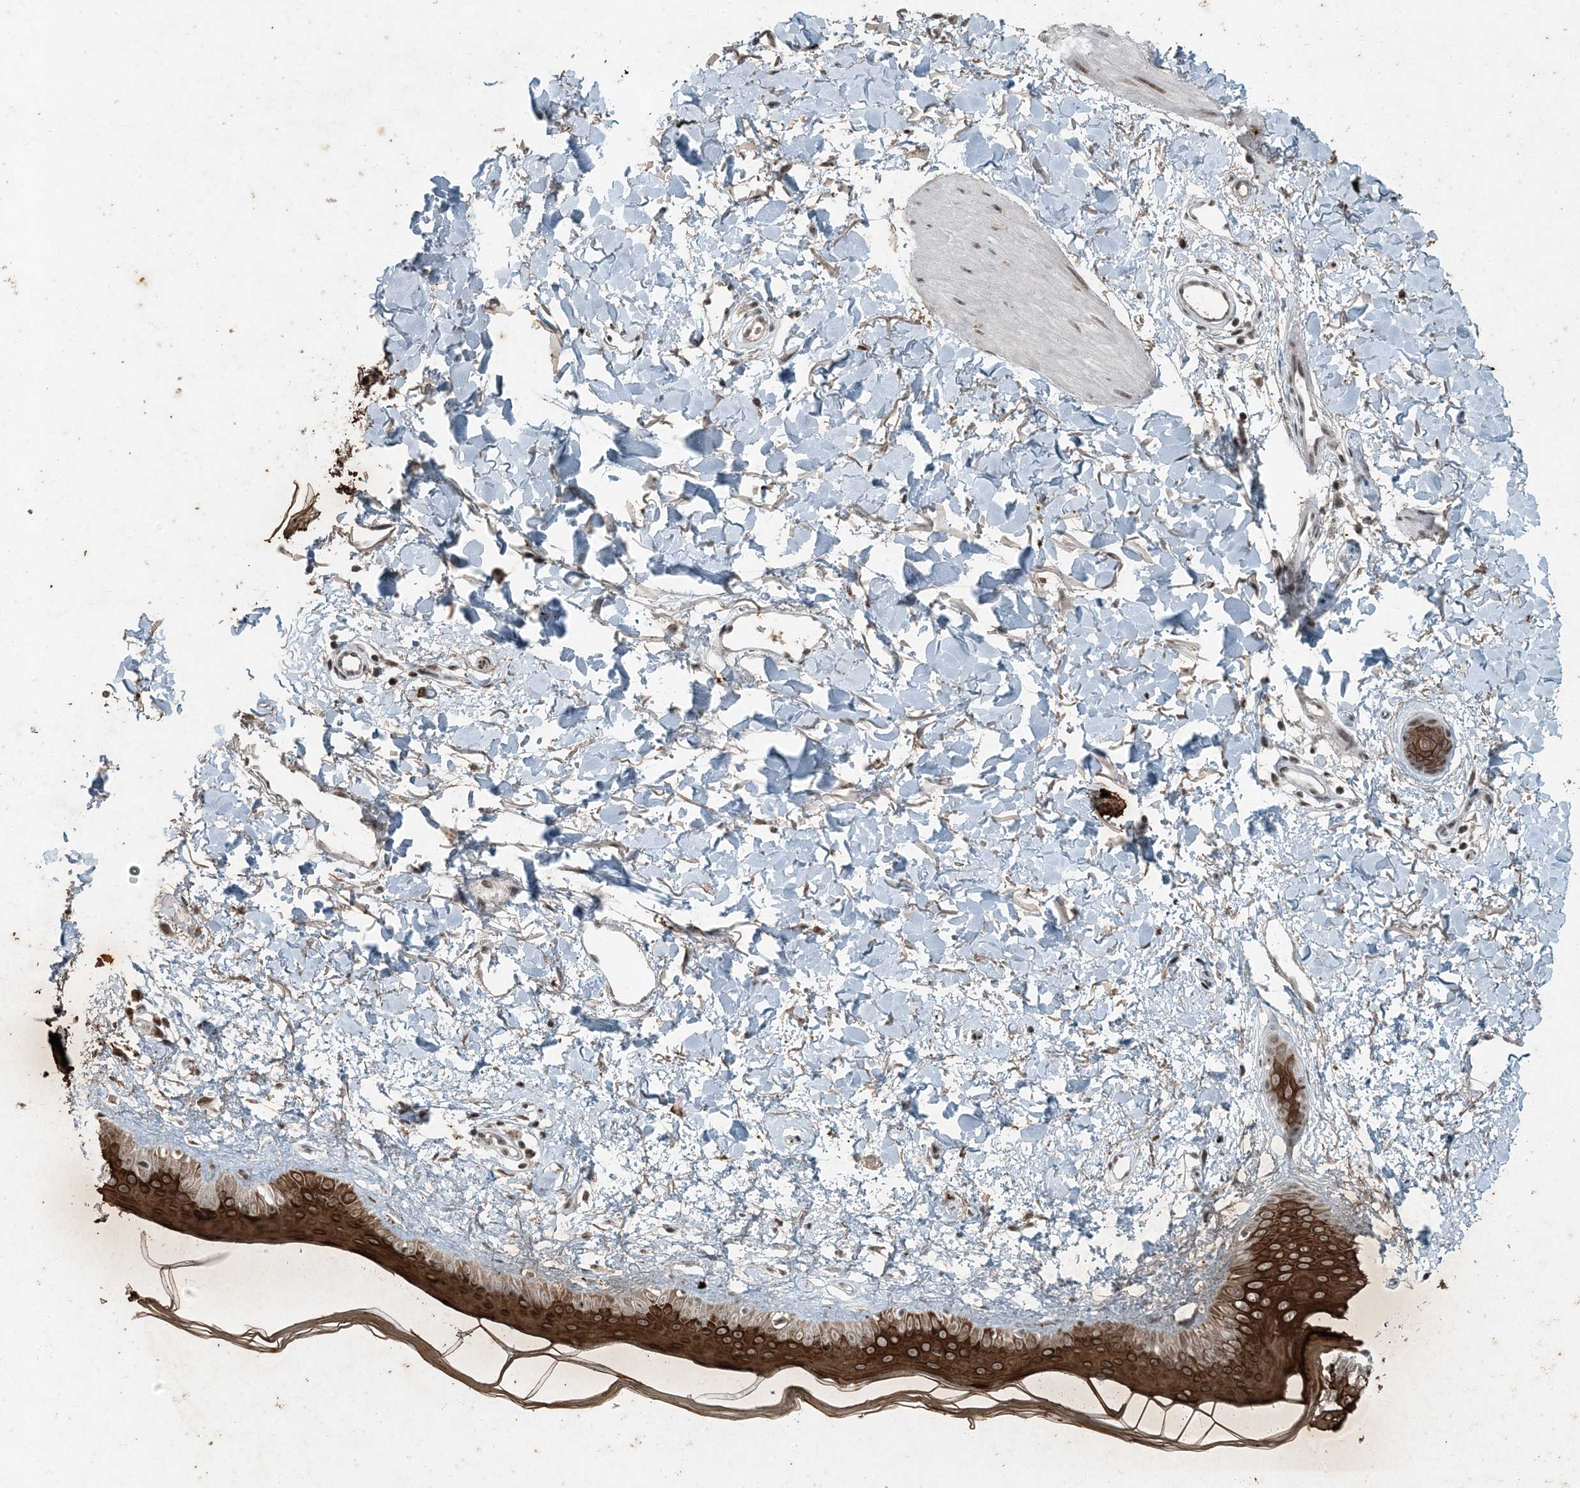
{"staining": {"intensity": "moderate", "quantity": ">75%", "location": "cytoplasmic/membranous"}, "tissue": "skin", "cell_type": "Fibroblasts", "image_type": "normal", "snomed": [{"axis": "morphology", "description": "Normal tissue, NOS"}, {"axis": "topography", "description": "Skin"}], "caption": "A micrograph showing moderate cytoplasmic/membranous staining in about >75% of fibroblasts in normal skin, as visualized by brown immunohistochemical staining.", "gene": "TADA2B", "patient": {"sex": "female", "age": 58}}